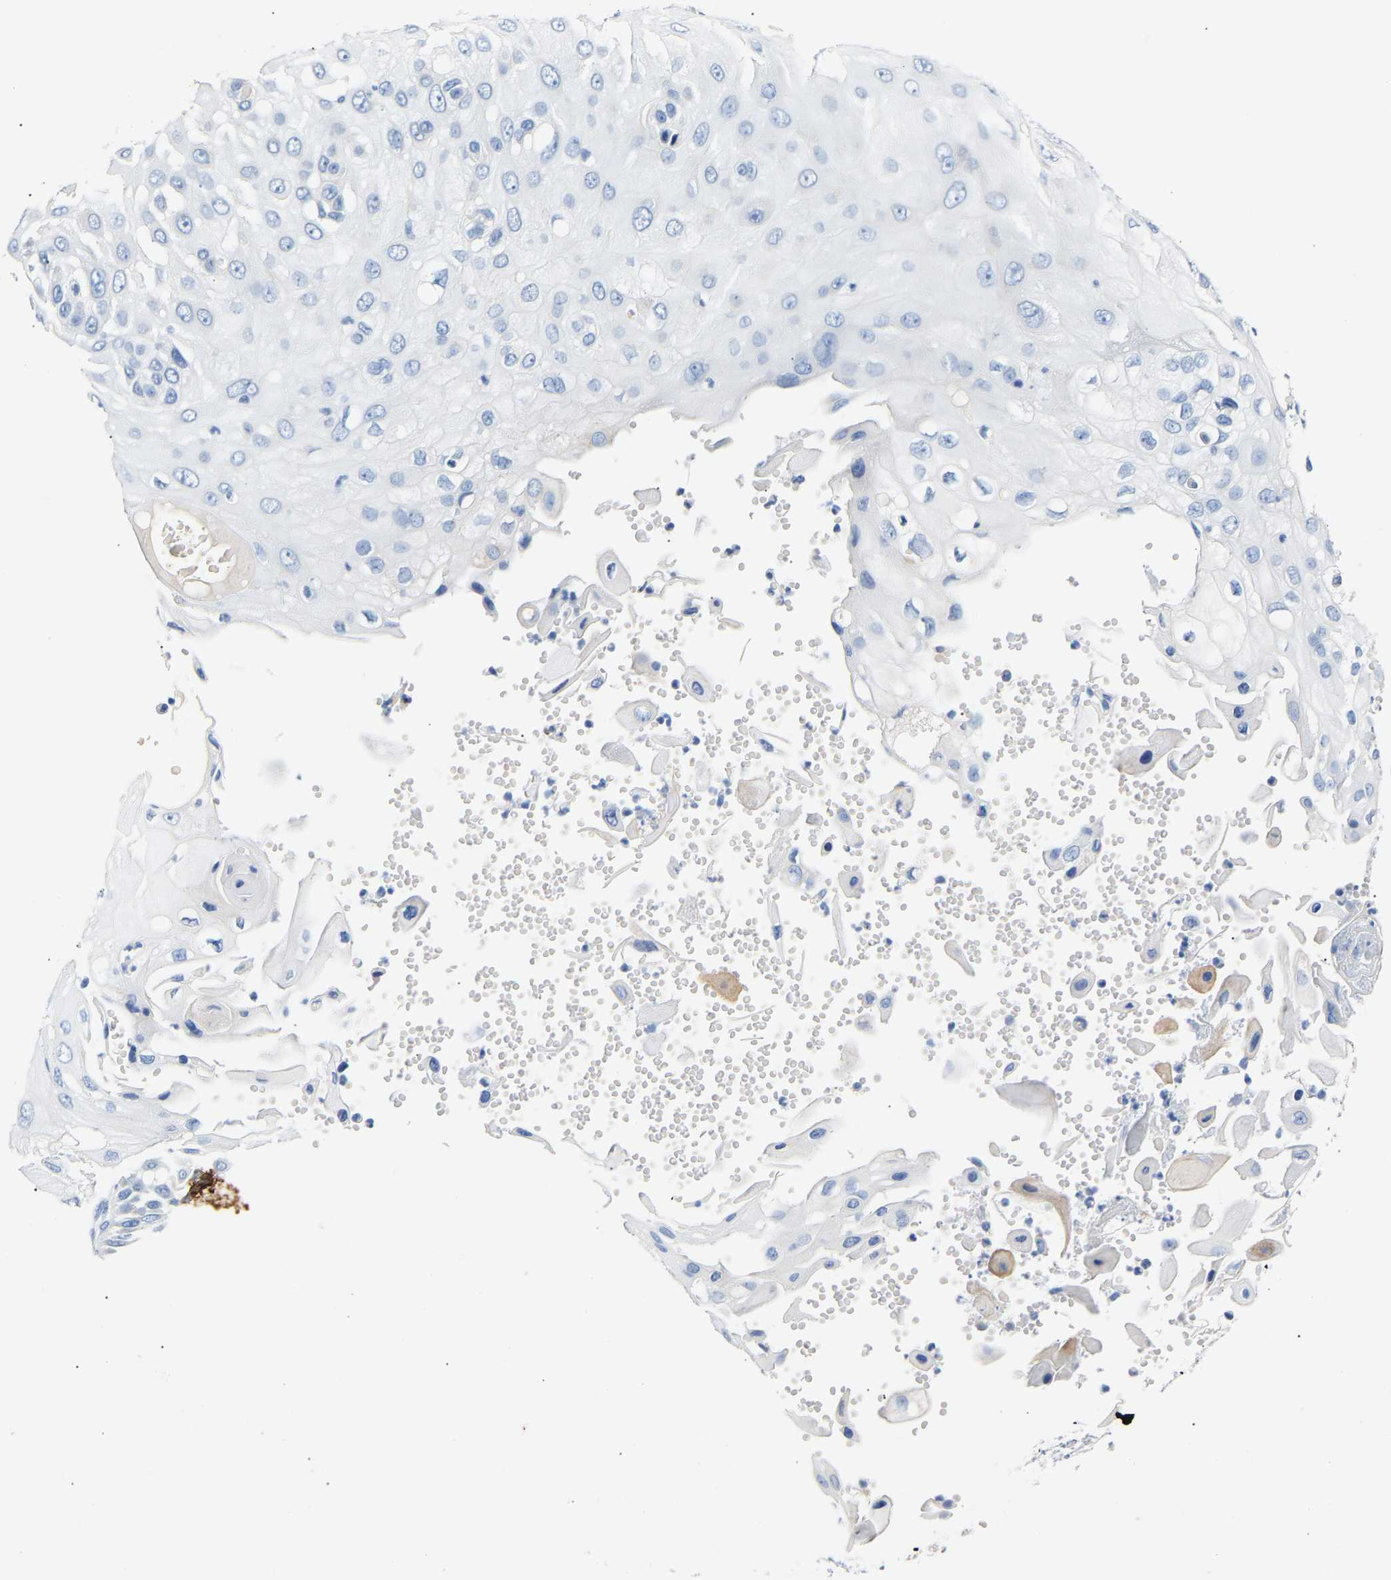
{"staining": {"intensity": "negative", "quantity": "none", "location": "none"}, "tissue": "skin cancer", "cell_type": "Tumor cells", "image_type": "cancer", "snomed": [{"axis": "morphology", "description": "Squamous cell carcinoma, NOS"}, {"axis": "topography", "description": "Skin"}], "caption": "Human squamous cell carcinoma (skin) stained for a protein using immunohistochemistry (IHC) shows no positivity in tumor cells.", "gene": "PEX1", "patient": {"sex": "female", "age": 44}}